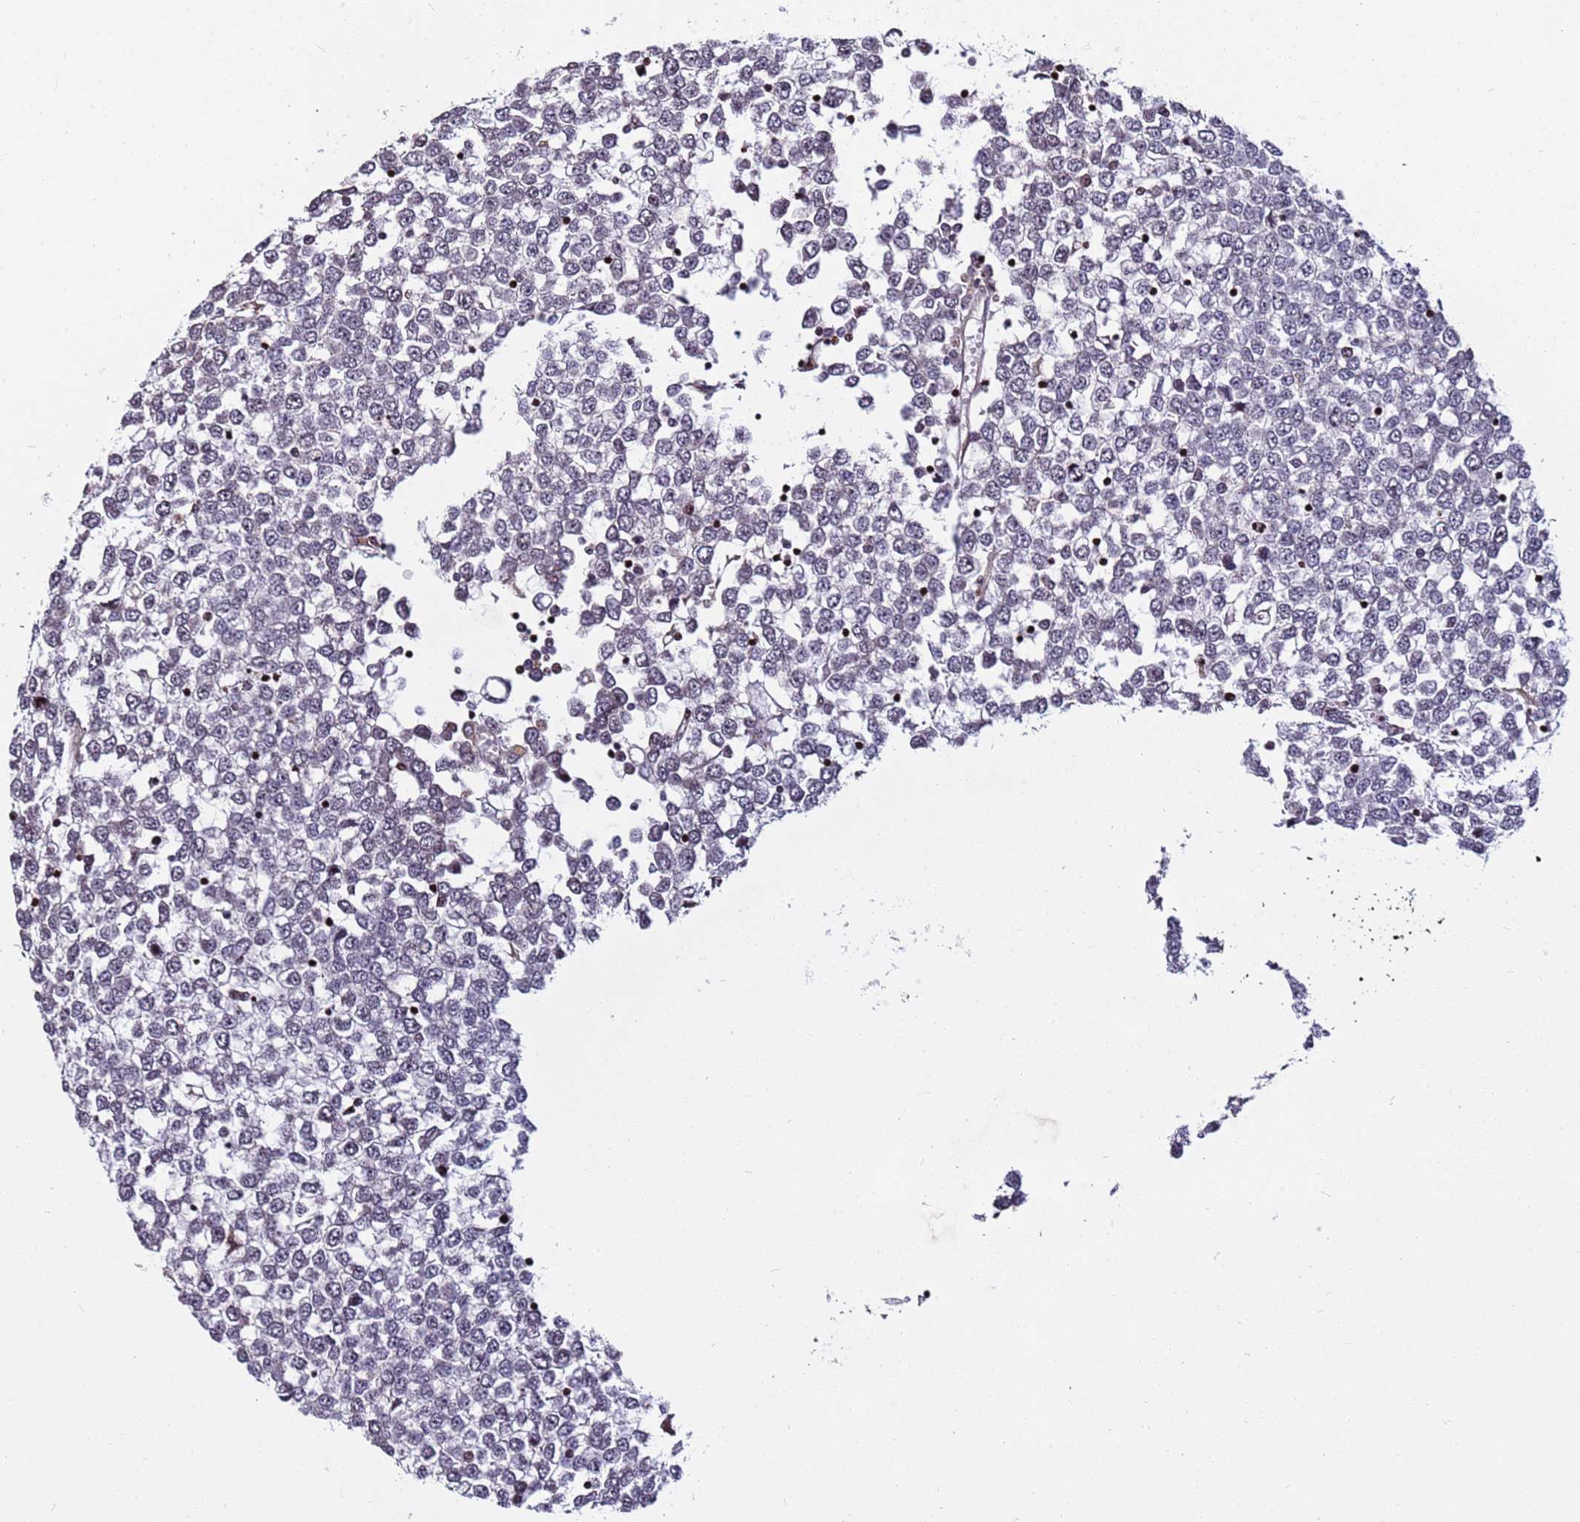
{"staining": {"intensity": "negative", "quantity": "none", "location": "none"}, "tissue": "testis cancer", "cell_type": "Tumor cells", "image_type": "cancer", "snomed": [{"axis": "morphology", "description": "Seminoma, NOS"}, {"axis": "topography", "description": "Testis"}], "caption": "High power microscopy histopathology image of an immunohistochemistry histopathology image of testis cancer, revealing no significant expression in tumor cells.", "gene": "WBP11", "patient": {"sex": "male", "age": 65}}